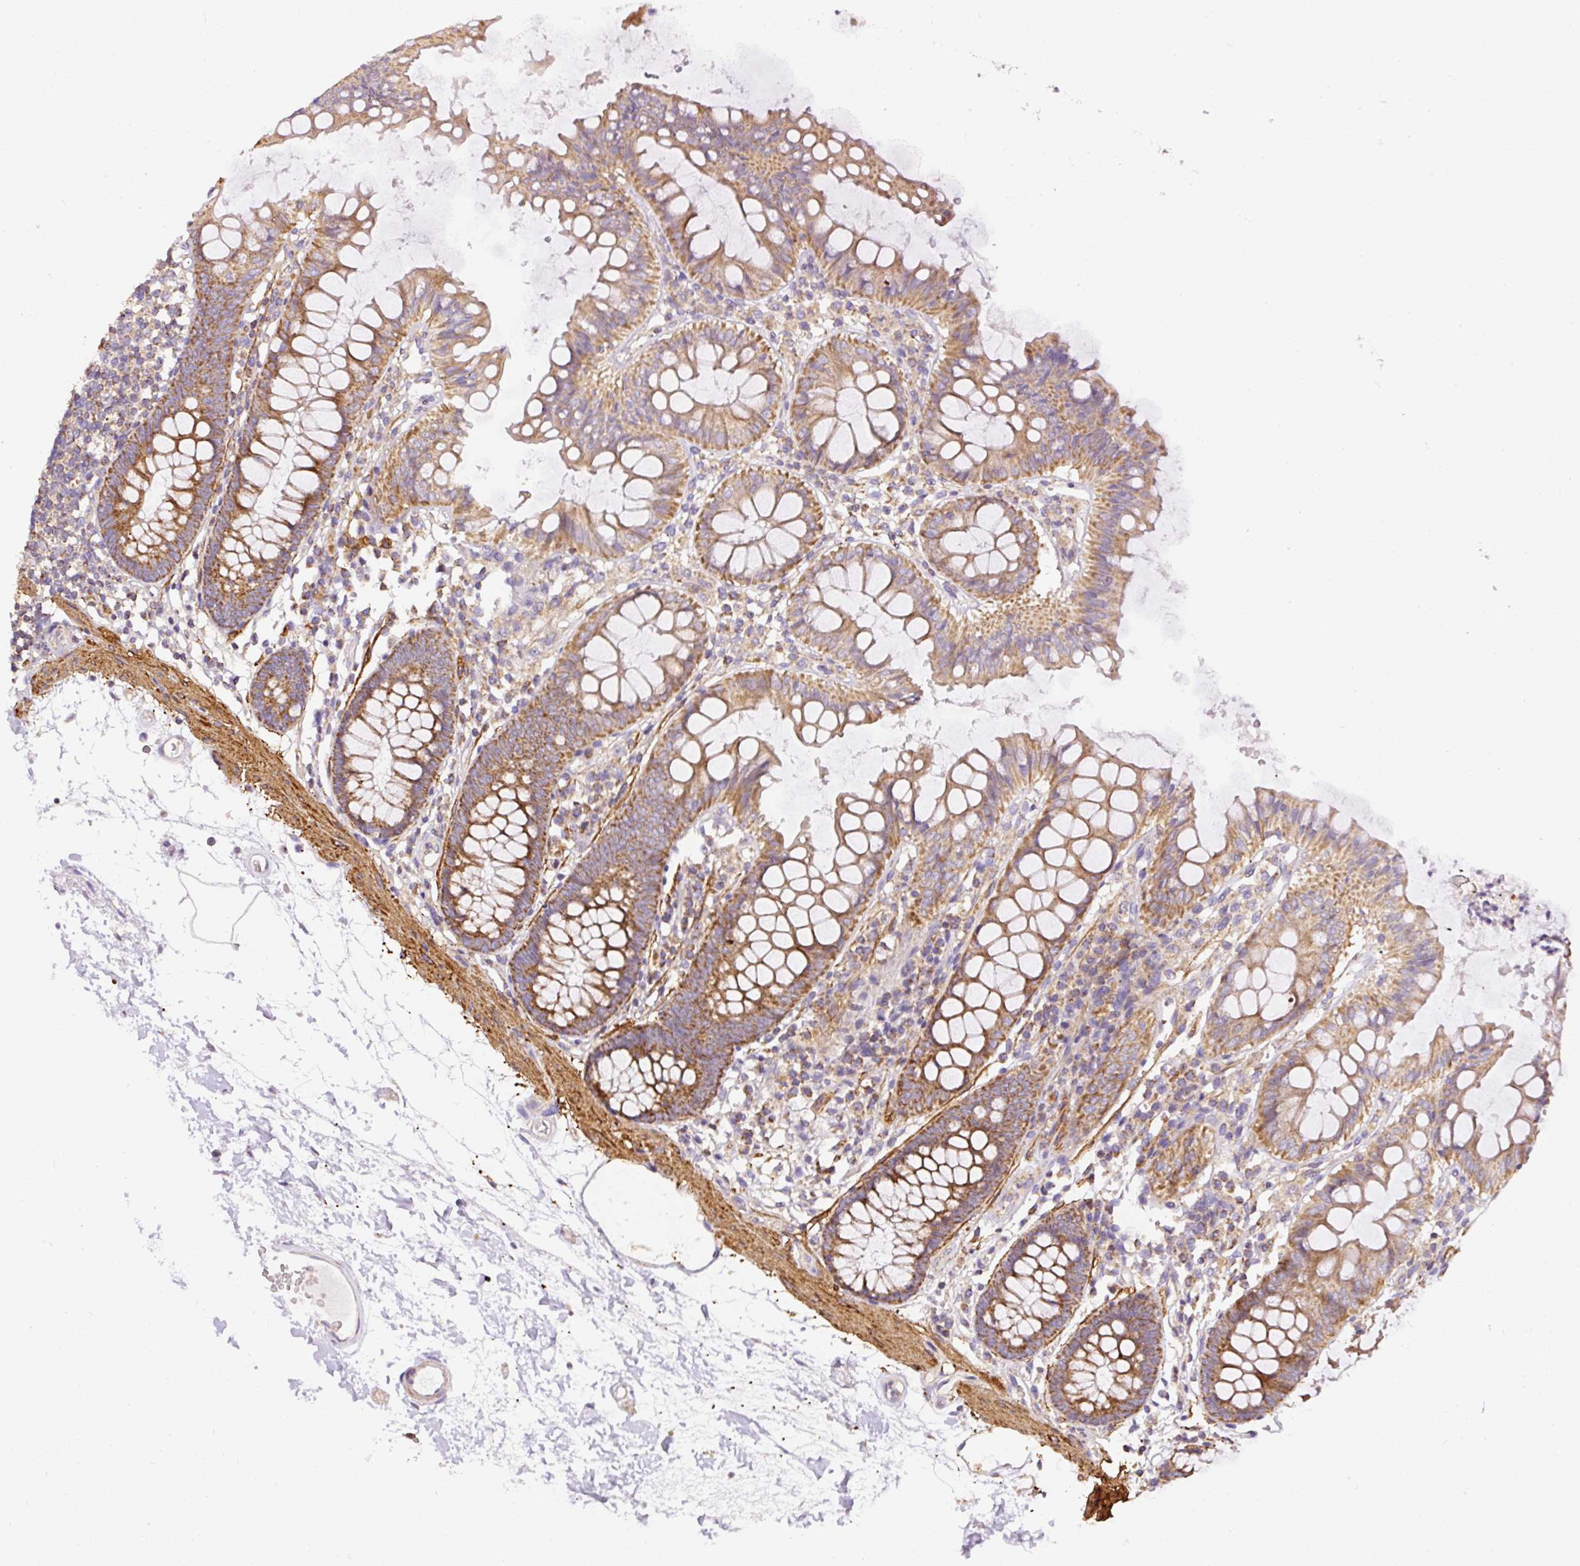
{"staining": {"intensity": "weak", "quantity": ">75%", "location": "cytoplasmic/membranous"}, "tissue": "colon", "cell_type": "Endothelial cells", "image_type": "normal", "snomed": [{"axis": "morphology", "description": "Normal tissue, NOS"}, {"axis": "topography", "description": "Colon"}], "caption": "Endothelial cells show low levels of weak cytoplasmic/membranous expression in approximately >75% of cells in benign colon. (Brightfield microscopy of DAB IHC at high magnification).", "gene": "NDUFAF2", "patient": {"sex": "female", "age": 84}}